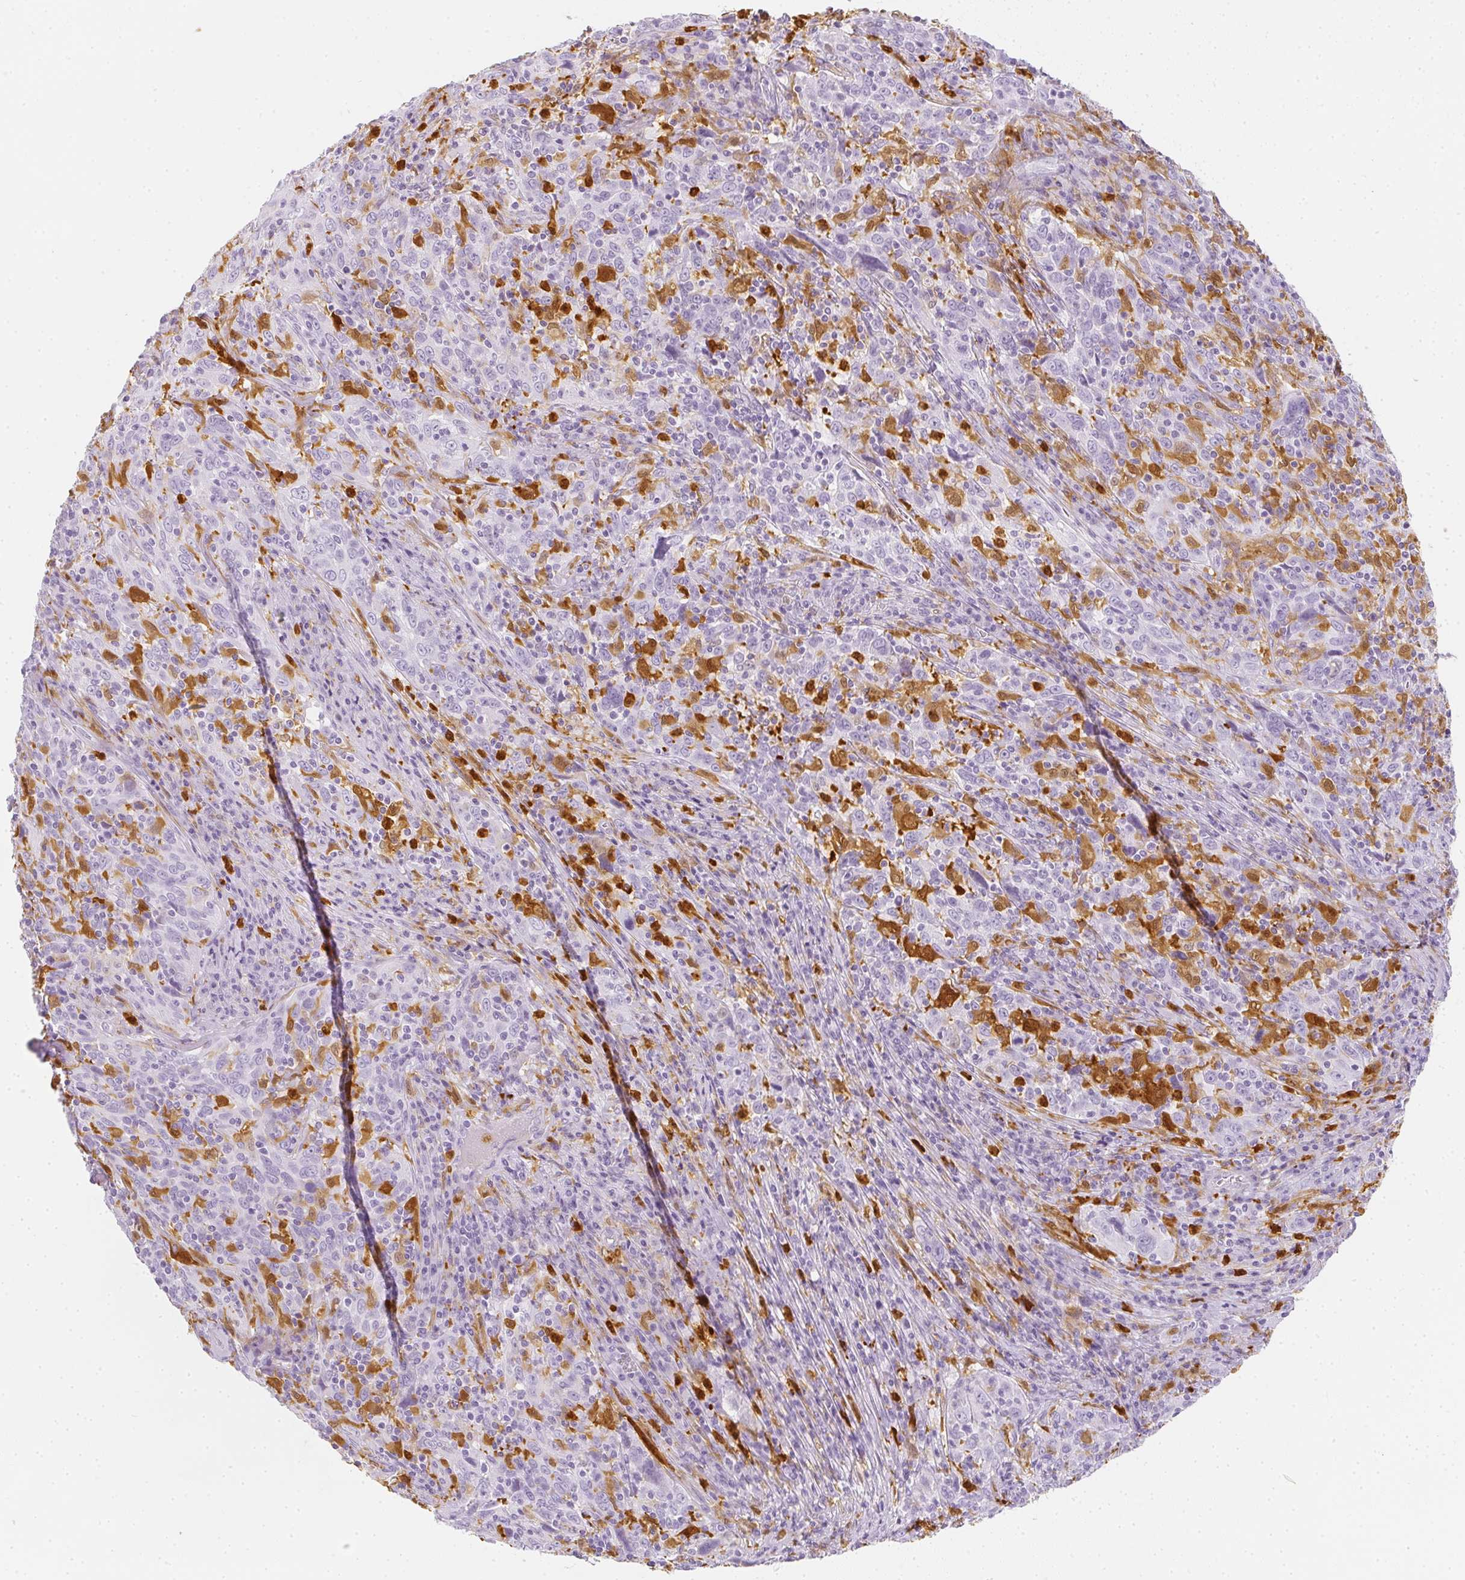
{"staining": {"intensity": "negative", "quantity": "none", "location": "none"}, "tissue": "cervical cancer", "cell_type": "Tumor cells", "image_type": "cancer", "snomed": [{"axis": "morphology", "description": "Squamous cell carcinoma, NOS"}, {"axis": "topography", "description": "Cervix"}], "caption": "IHC of human cervical cancer demonstrates no positivity in tumor cells. (IHC, brightfield microscopy, high magnification).", "gene": "HK3", "patient": {"sex": "female", "age": 46}}